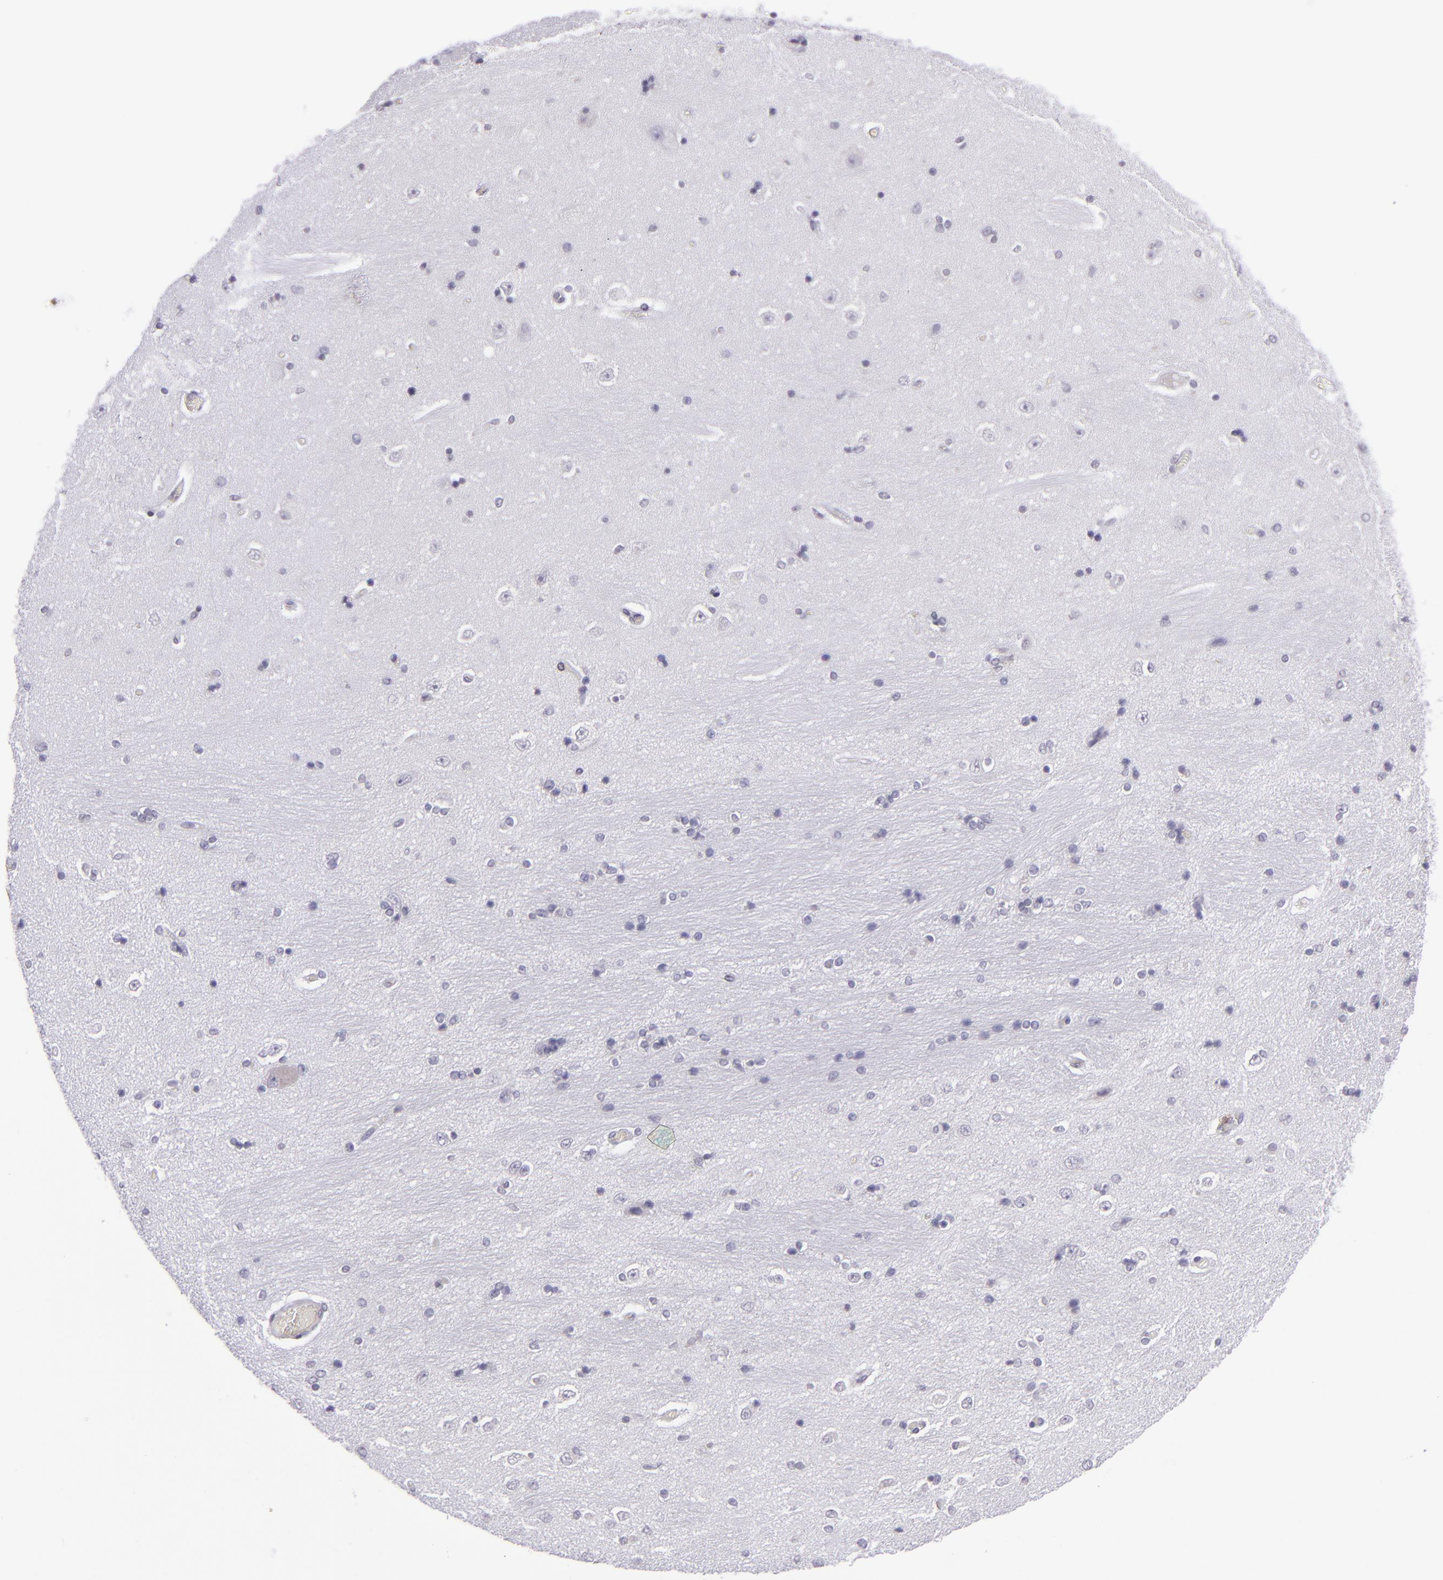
{"staining": {"intensity": "negative", "quantity": "none", "location": "none"}, "tissue": "hippocampus", "cell_type": "Glial cells", "image_type": "normal", "snomed": [{"axis": "morphology", "description": "Normal tissue, NOS"}, {"axis": "topography", "description": "Hippocampus"}], "caption": "The image reveals no staining of glial cells in benign hippocampus.", "gene": "CD48", "patient": {"sex": "female", "age": 54}}